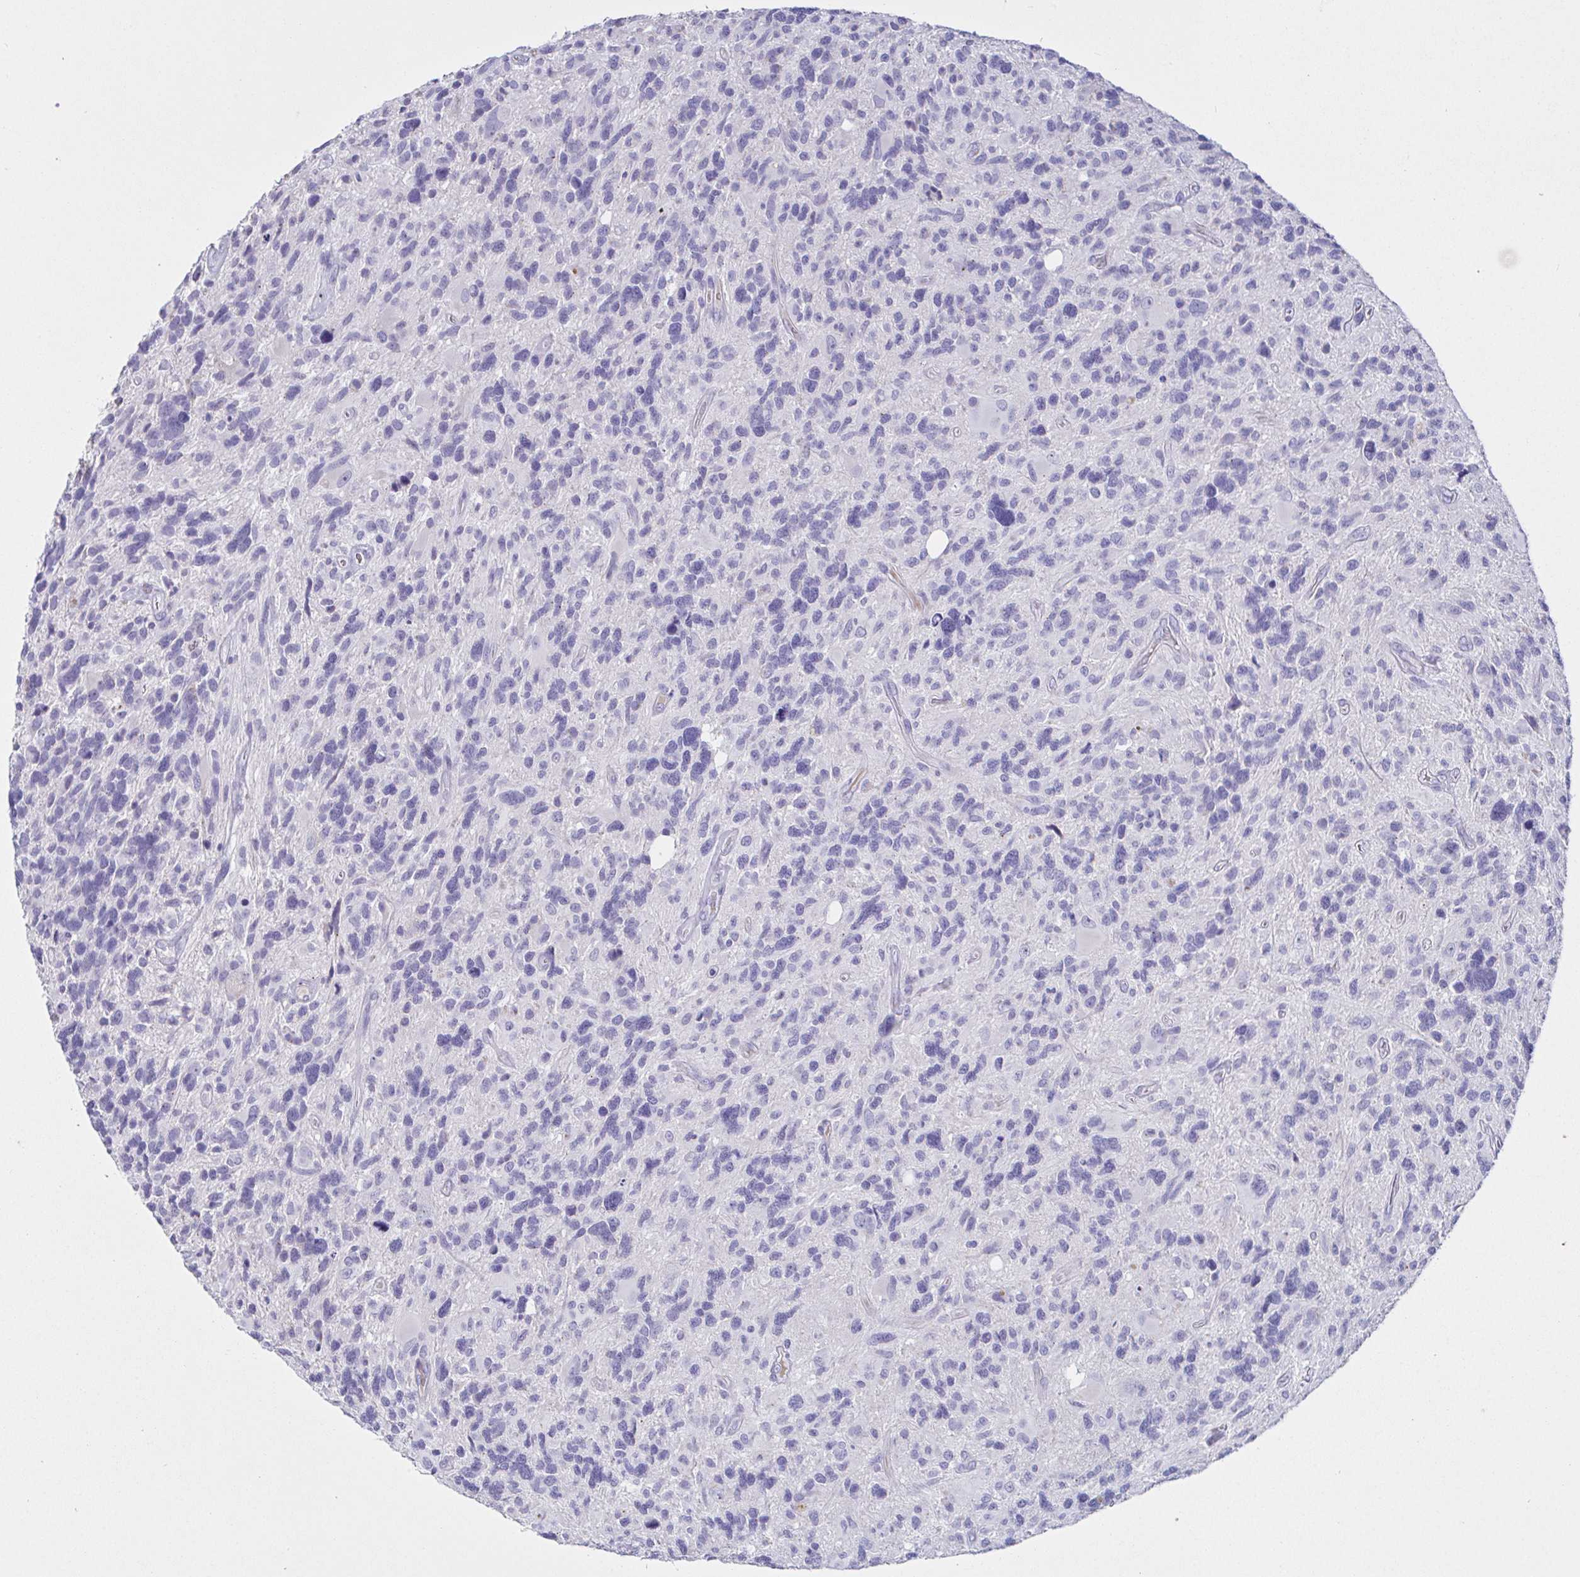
{"staining": {"intensity": "negative", "quantity": "none", "location": "none"}, "tissue": "glioma", "cell_type": "Tumor cells", "image_type": "cancer", "snomed": [{"axis": "morphology", "description": "Glioma, malignant, High grade"}, {"axis": "topography", "description": "Brain"}], "caption": "Micrograph shows no protein expression in tumor cells of high-grade glioma (malignant) tissue.", "gene": "SAA4", "patient": {"sex": "male", "age": 49}}